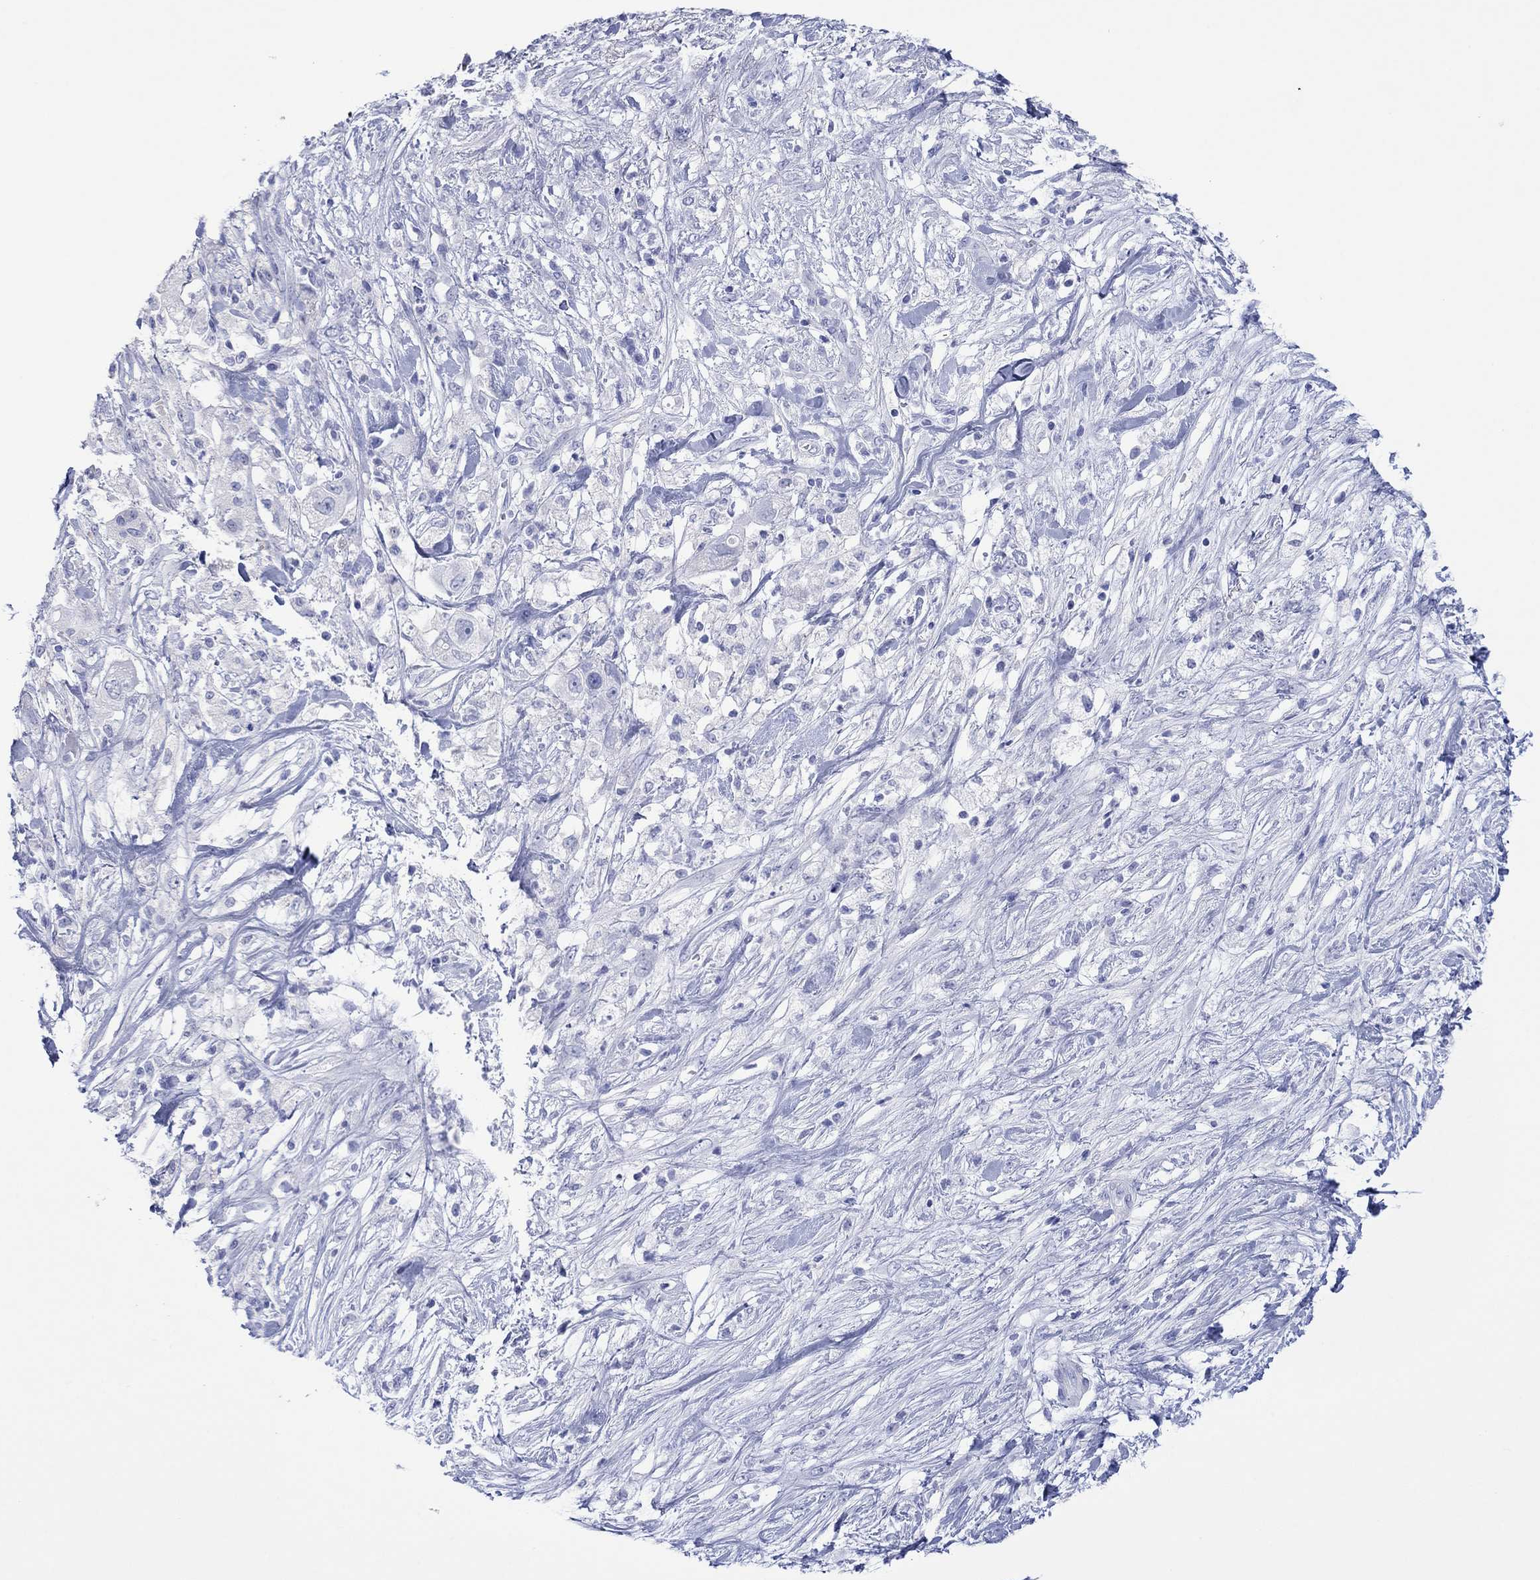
{"staining": {"intensity": "negative", "quantity": "none", "location": "none"}, "tissue": "pancreatic cancer", "cell_type": "Tumor cells", "image_type": "cancer", "snomed": [{"axis": "morphology", "description": "Adenocarcinoma, NOS"}, {"axis": "topography", "description": "Pancreas"}], "caption": "Immunohistochemistry photomicrograph of human pancreatic adenocarcinoma stained for a protein (brown), which shows no staining in tumor cells. (DAB immunohistochemistry, high magnification).", "gene": "MLANA", "patient": {"sex": "female", "age": 72}}